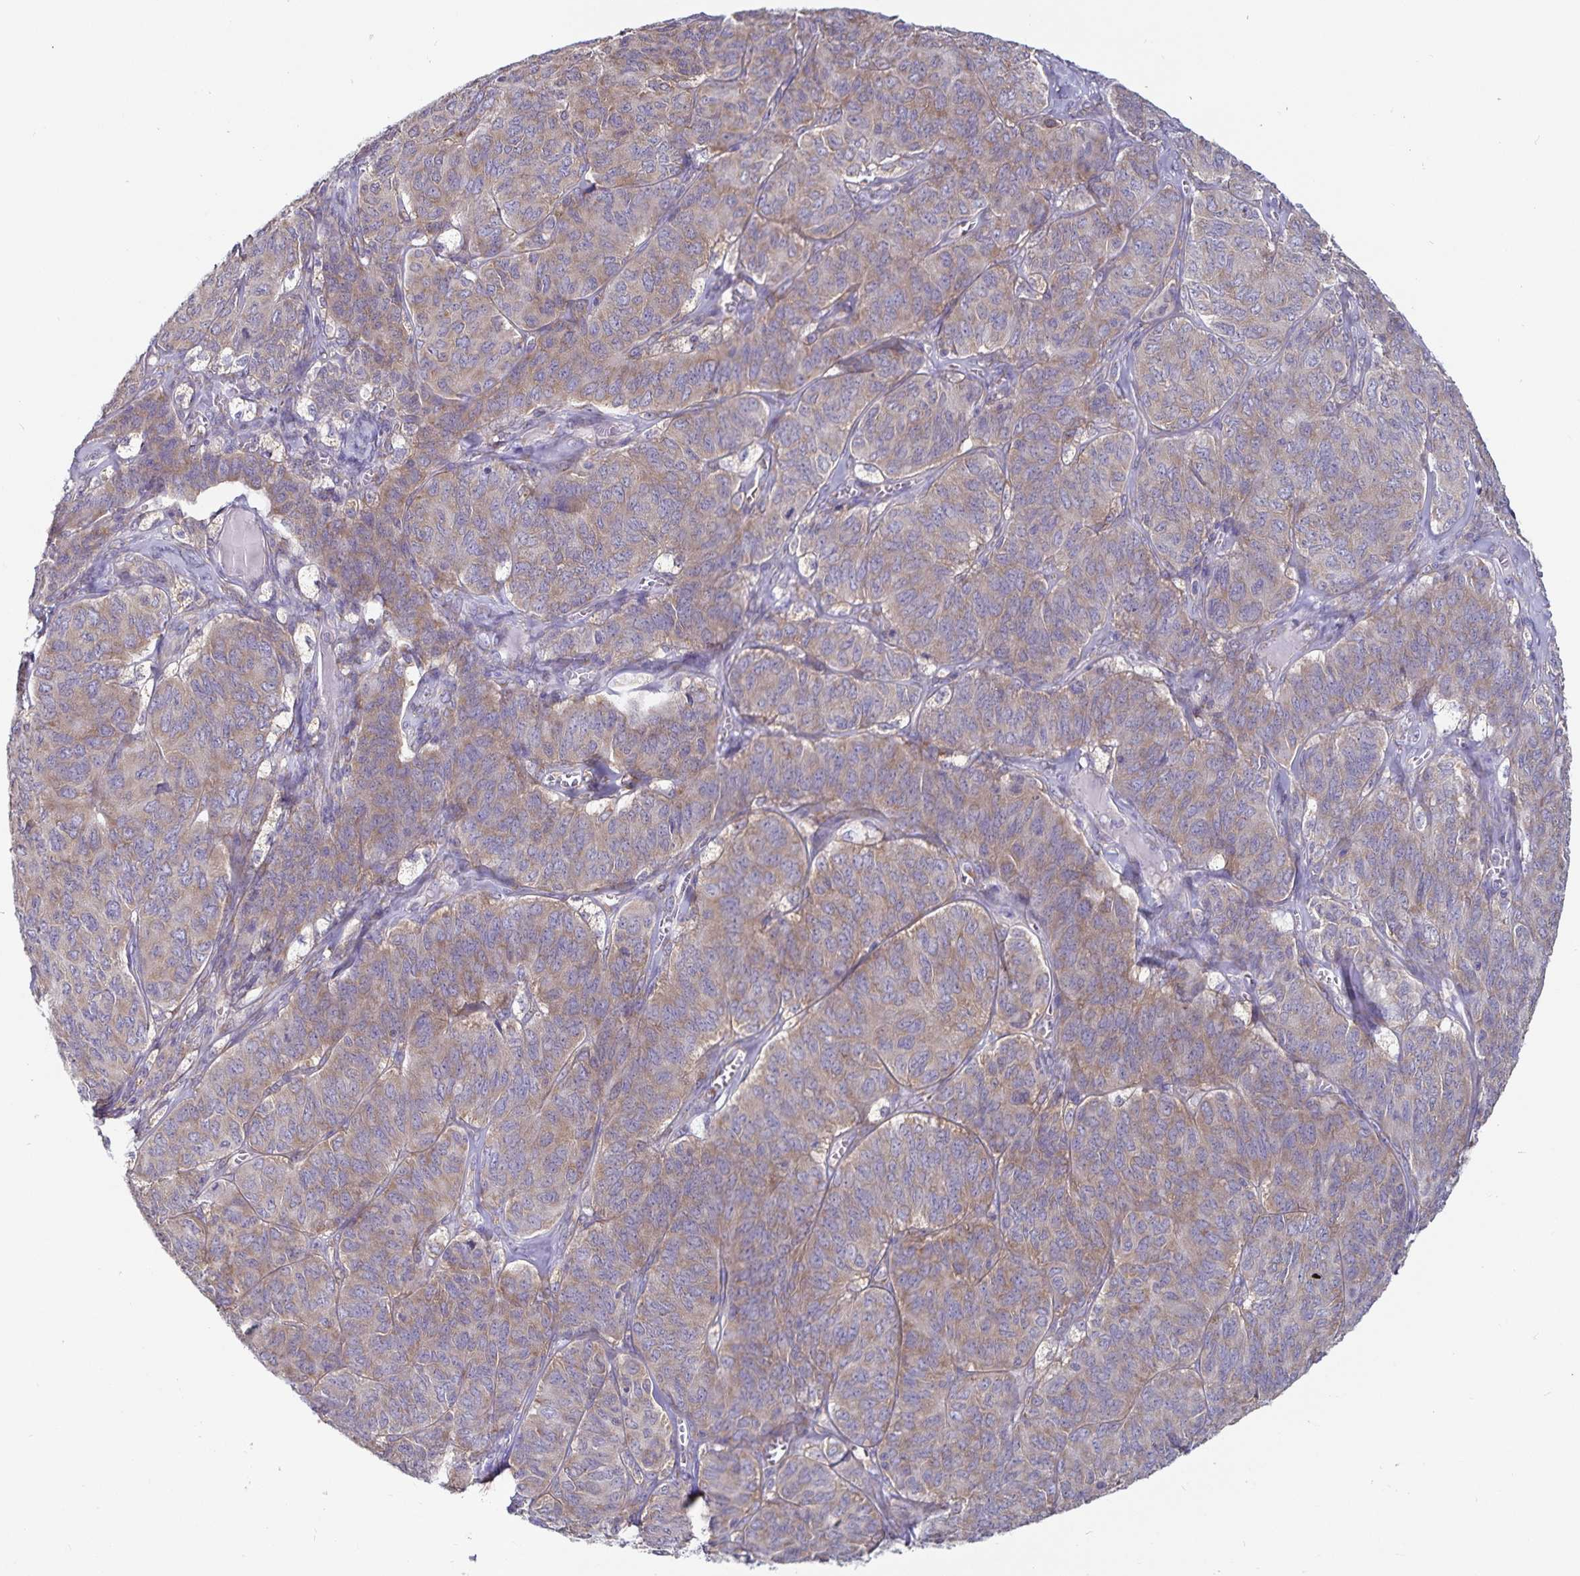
{"staining": {"intensity": "weak", "quantity": ">75%", "location": "cytoplasmic/membranous"}, "tissue": "ovarian cancer", "cell_type": "Tumor cells", "image_type": "cancer", "snomed": [{"axis": "morphology", "description": "Carcinoma, endometroid"}, {"axis": "topography", "description": "Ovary"}], "caption": "Human ovarian cancer (endometroid carcinoma) stained with a protein marker exhibits weak staining in tumor cells.", "gene": "FAM120A", "patient": {"sex": "female", "age": 80}}